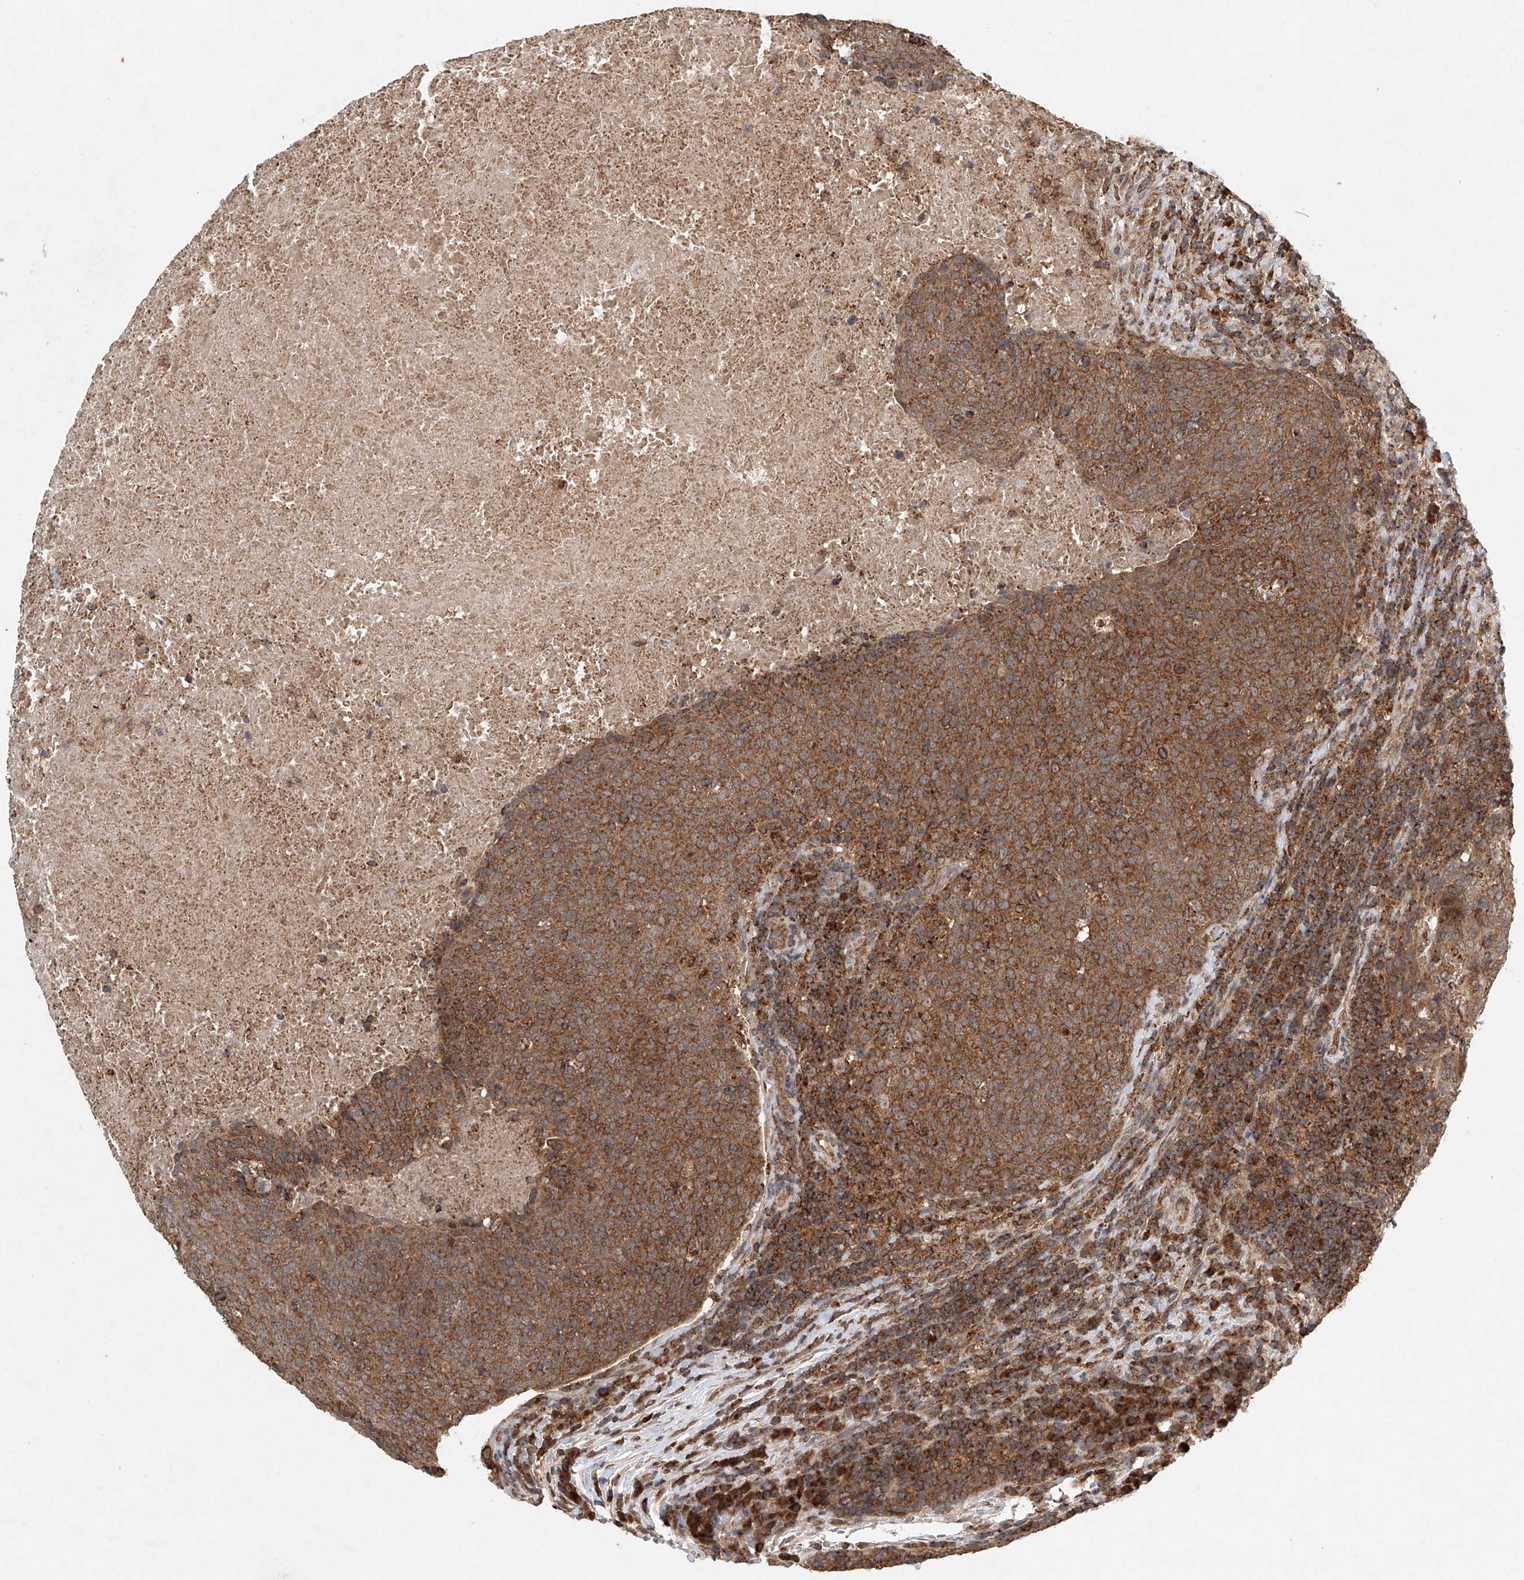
{"staining": {"intensity": "moderate", "quantity": ">75%", "location": "cytoplasmic/membranous"}, "tissue": "head and neck cancer", "cell_type": "Tumor cells", "image_type": "cancer", "snomed": [{"axis": "morphology", "description": "Squamous cell carcinoma, NOS"}, {"axis": "morphology", "description": "Squamous cell carcinoma, metastatic, NOS"}, {"axis": "topography", "description": "Lymph node"}, {"axis": "topography", "description": "Head-Neck"}], "caption": "Protein staining exhibits moderate cytoplasmic/membranous expression in approximately >75% of tumor cells in head and neck squamous cell carcinoma.", "gene": "DCAF11", "patient": {"sex": "male", "age": 62}}